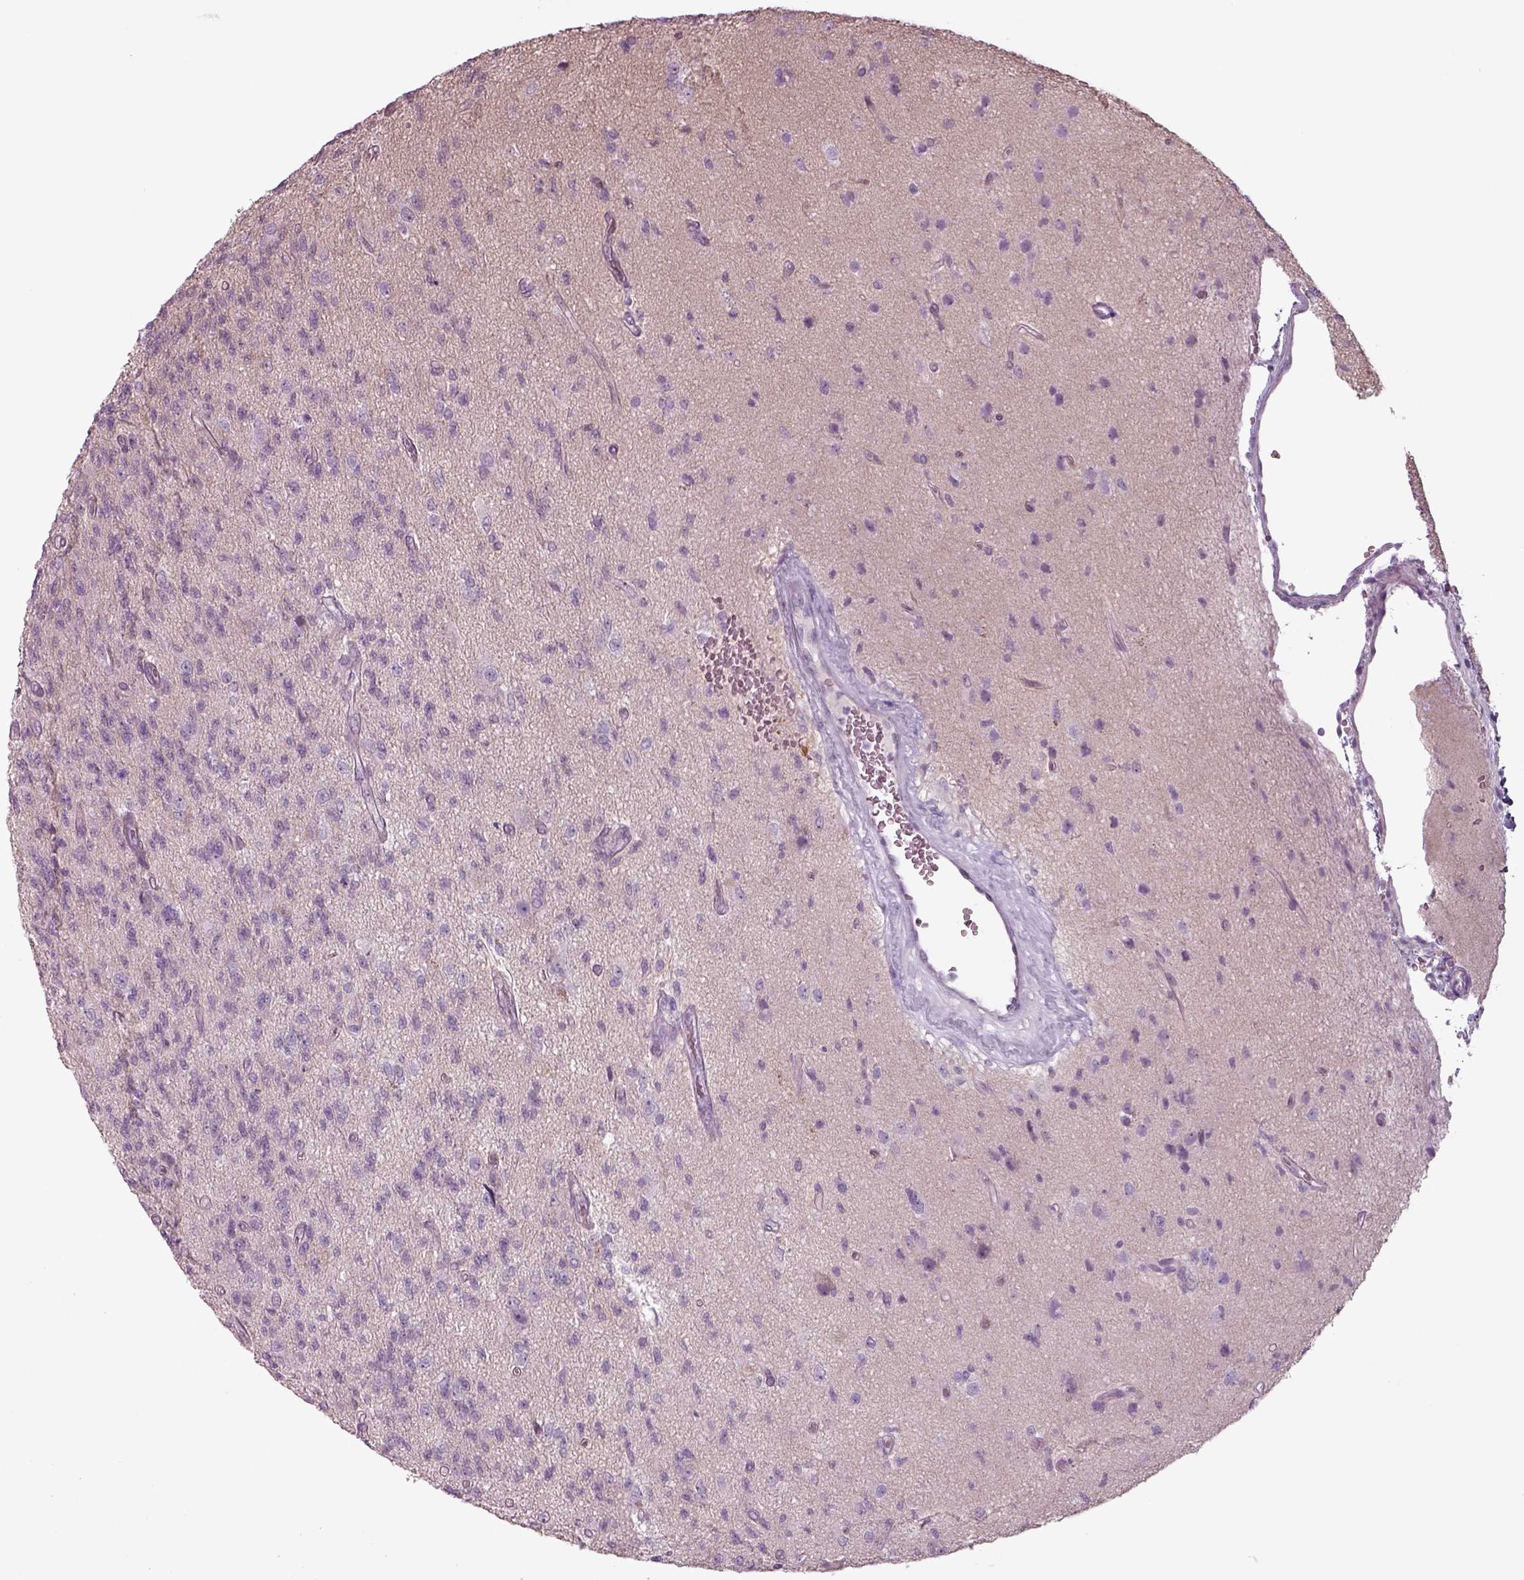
{"staining": {"intensity": "negative", "quantity": "none", "location": "none"}, "tissue": "glioma", "cell_type": "Tumor cells", "image_type": "cancer", "snomed": [{"axis": "morphology", "description": "Glioma, malignant, High grade"}, {"axis": "topography", "description": "Brain"}], "caption": "IHC of glioma shows no staining in tumor cells.", "gene": "SEPTIN14", "patient": {"sex": "male", "age": 56}}